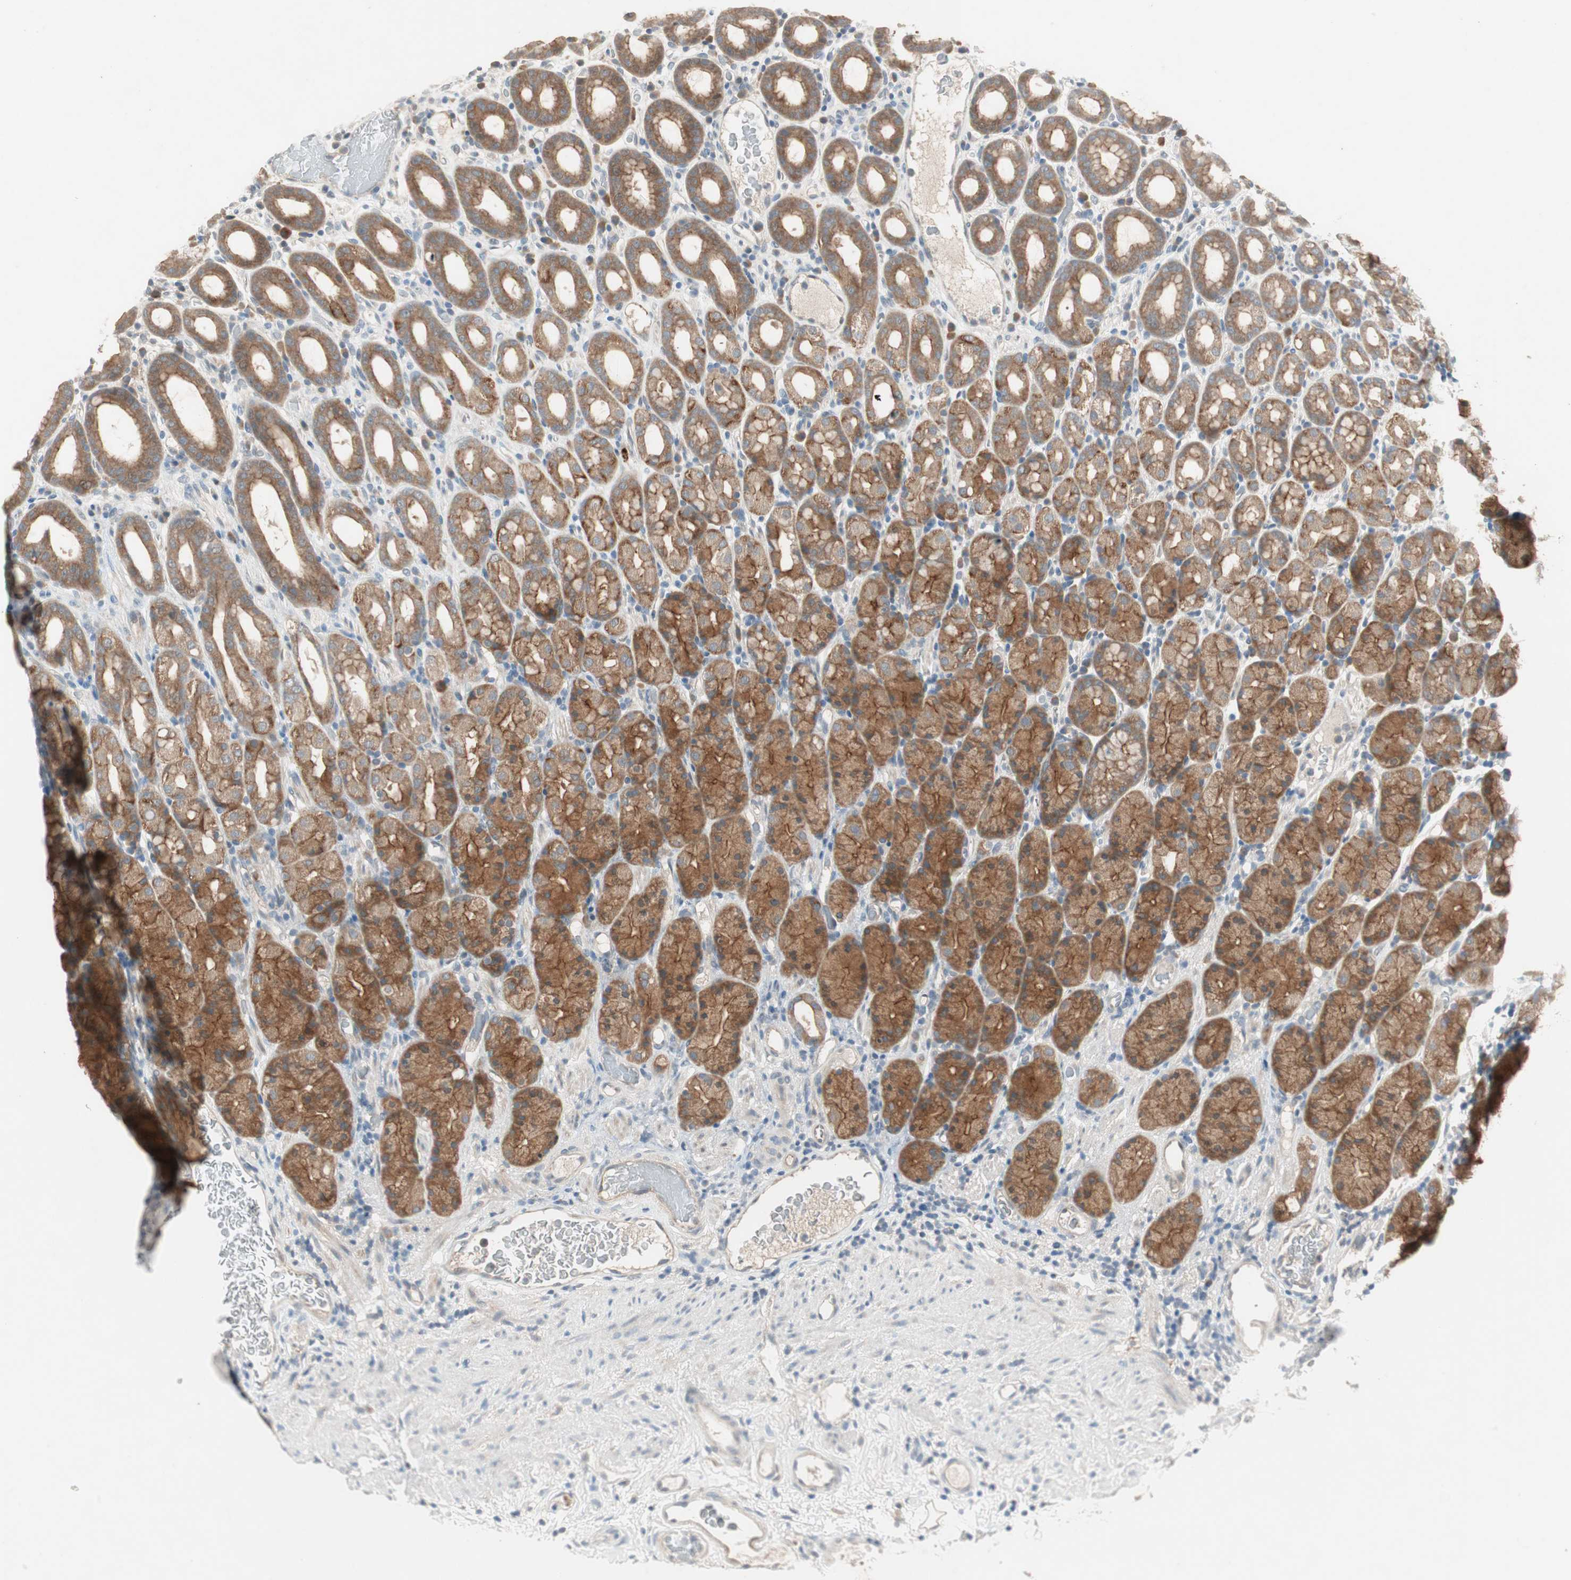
{"staining": {"intensity": "moderate", "quantity": ">75%", "location": "cytoplasmic/membranous"}, "tissue": "stomach", "cell_type": "Glandular cells", "image_type": "normal", "snomed": [{"axis": "morphology", "description": "Normal tissue, NOS"}, {"axis": "topography", "description": "Stomach, upper"}], "caption": "Immunohistochemistry image of benign stomach stained for a protein (brown), which reveals medium levels of moderate cytoplasmic/membranous staining in approximately >75% of glandular cells.", "gene": "NCLN", "patient": {"sex": "male", "age": 68}}